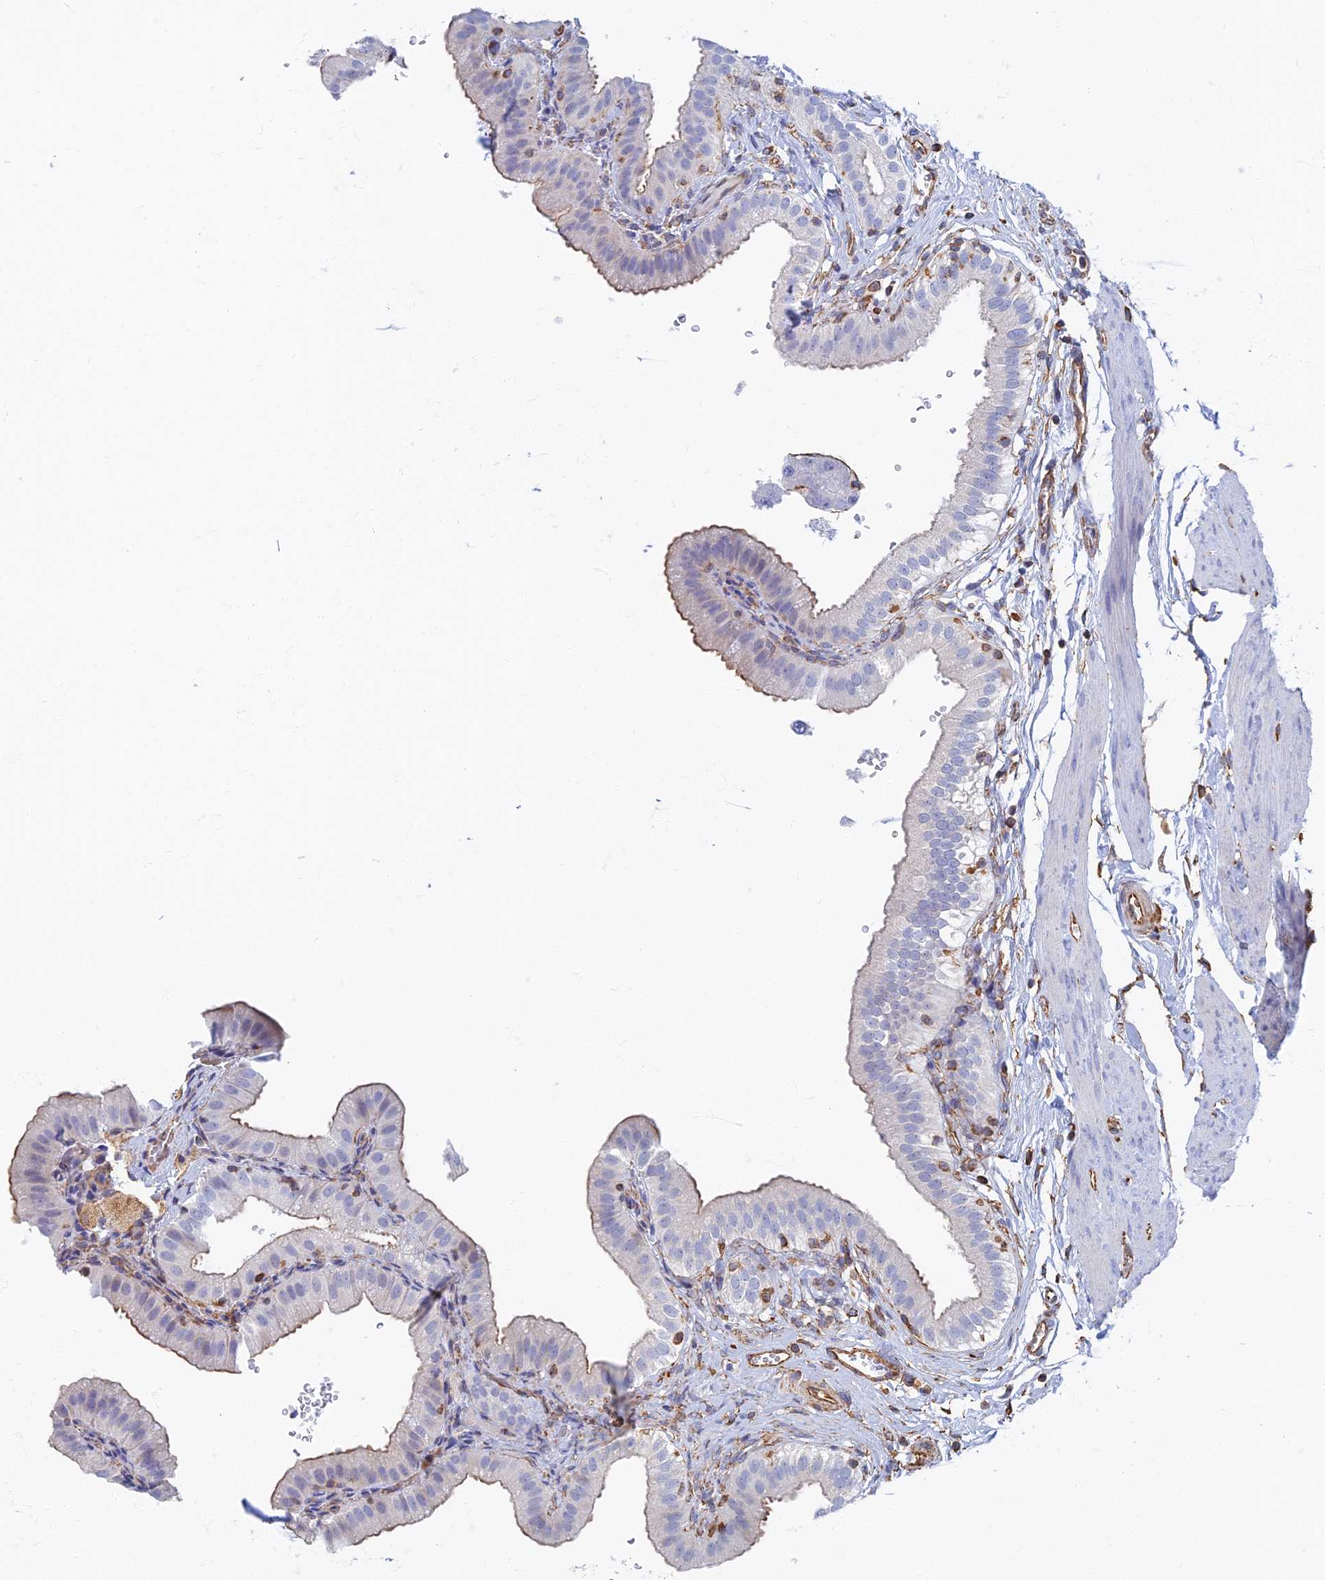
{"staining": {"intensity": "moderate", "quantity": "<25%", "location": "cytoplasmic/membranous"}, "tissue": "gallbladder", "cell_type": "Glandular cells", "image_type": "normal", "snomed": [{"axis": "morphology", "description": "Normal tissue, NOS"}, {"axis": "topography", "description": "Gallbladder"}], "caption": "Immunohistochemical staining of benign human gallbladder reveals moderate cytoplasmic/membranous protein positivity in approximately <25% of glandular cells.", "gene": "RMC1", "patient": {"sex": "female", "age": 61}}